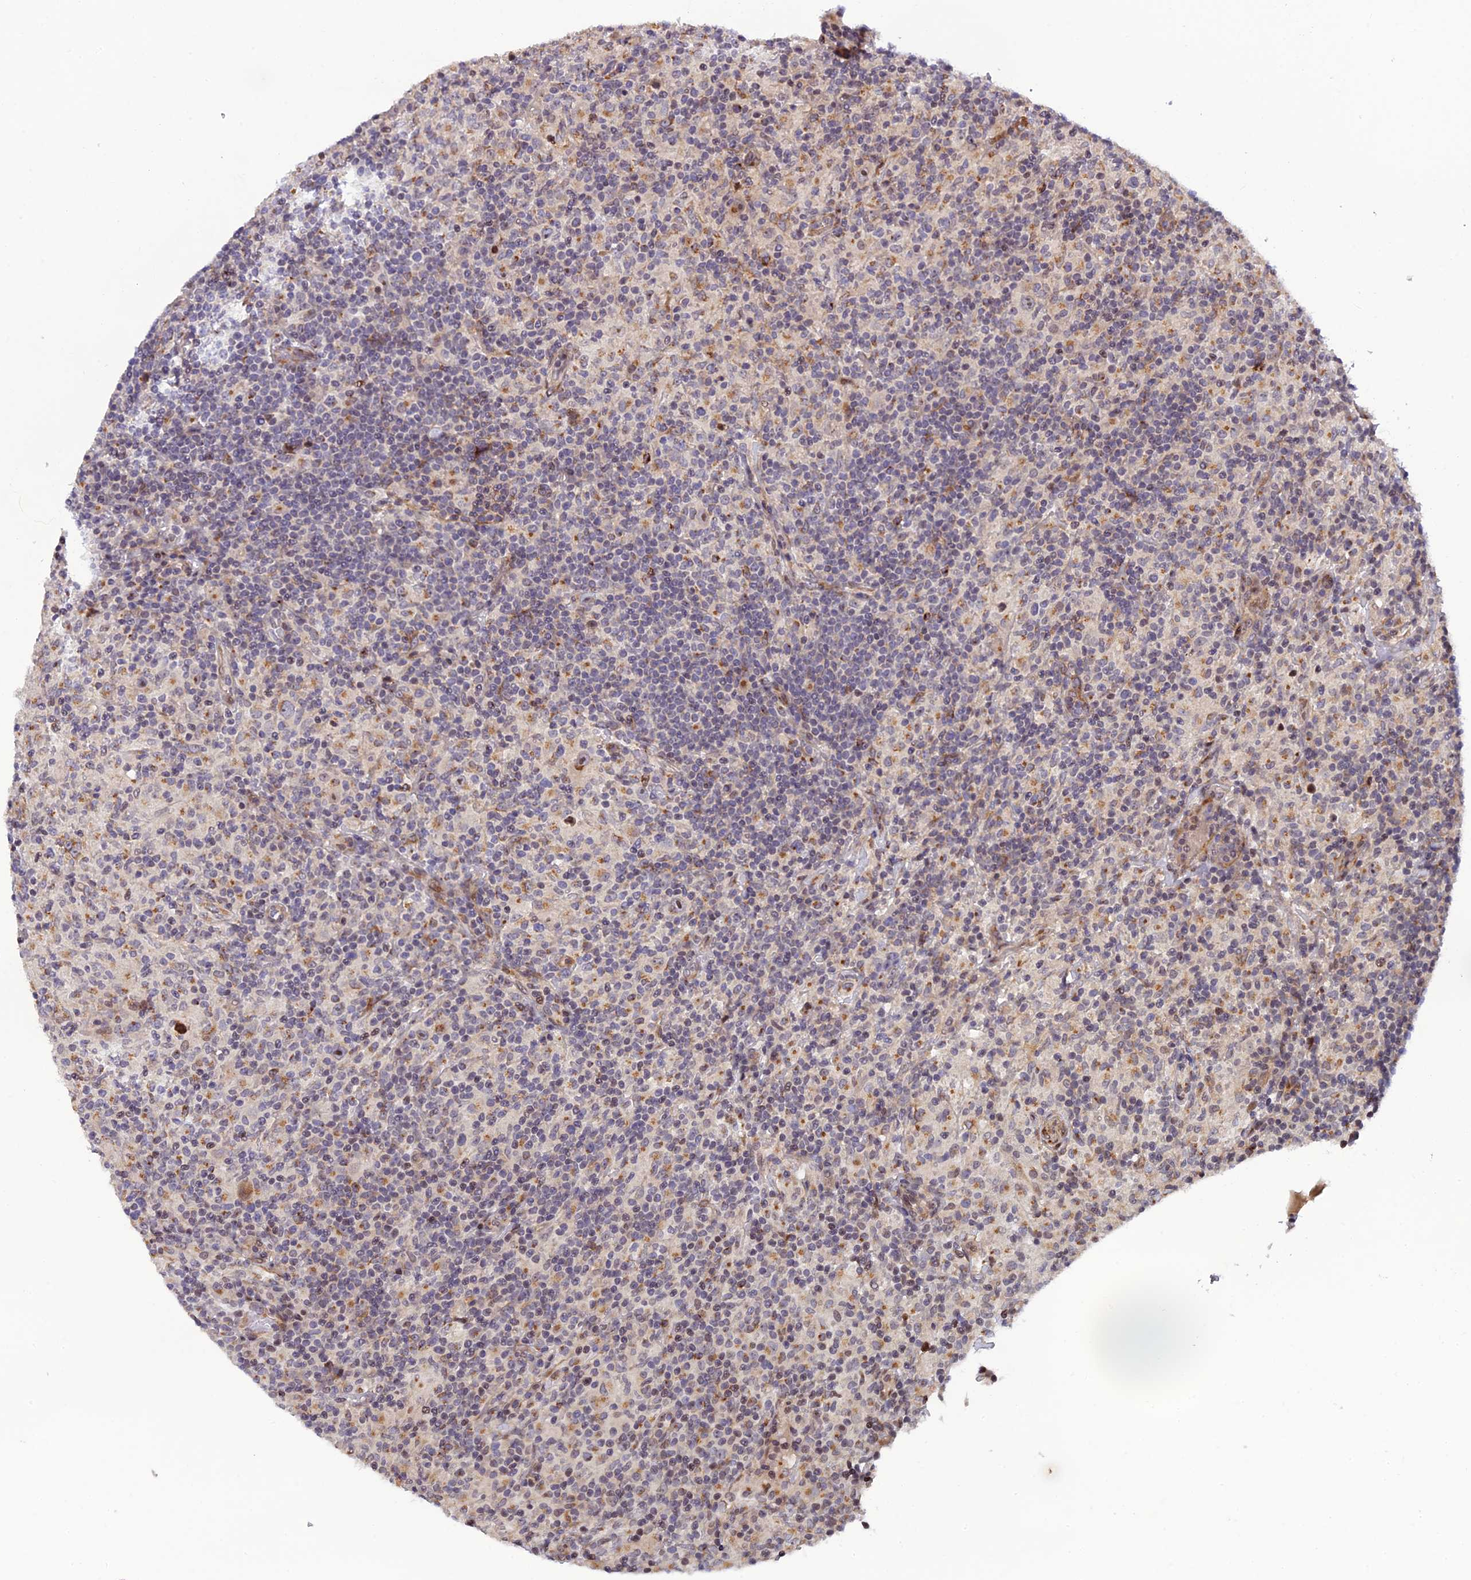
{"staining": {"intensity": "moderate", "quantity": "<25%", "location": "cytoplasmic/membranous,nuclear"}, "tissue": "lymphoma", "cell_type": "Tumor cells", "image_type": "cancer", "snomed": [{"axis": "morphology", "description": "Hodgkin's disease, NOS"}, {"axis": "topography", "description": "Lymph node"}], "caption": "This is a histology image of immunohistochemistry staining of Hodgkin's disease, which shows moderate staining in the cytoplasmic/membranous and nuclear of tumor cells.", "gene": "SMIM7", "patient": {"sex": "male", "age": 70}}